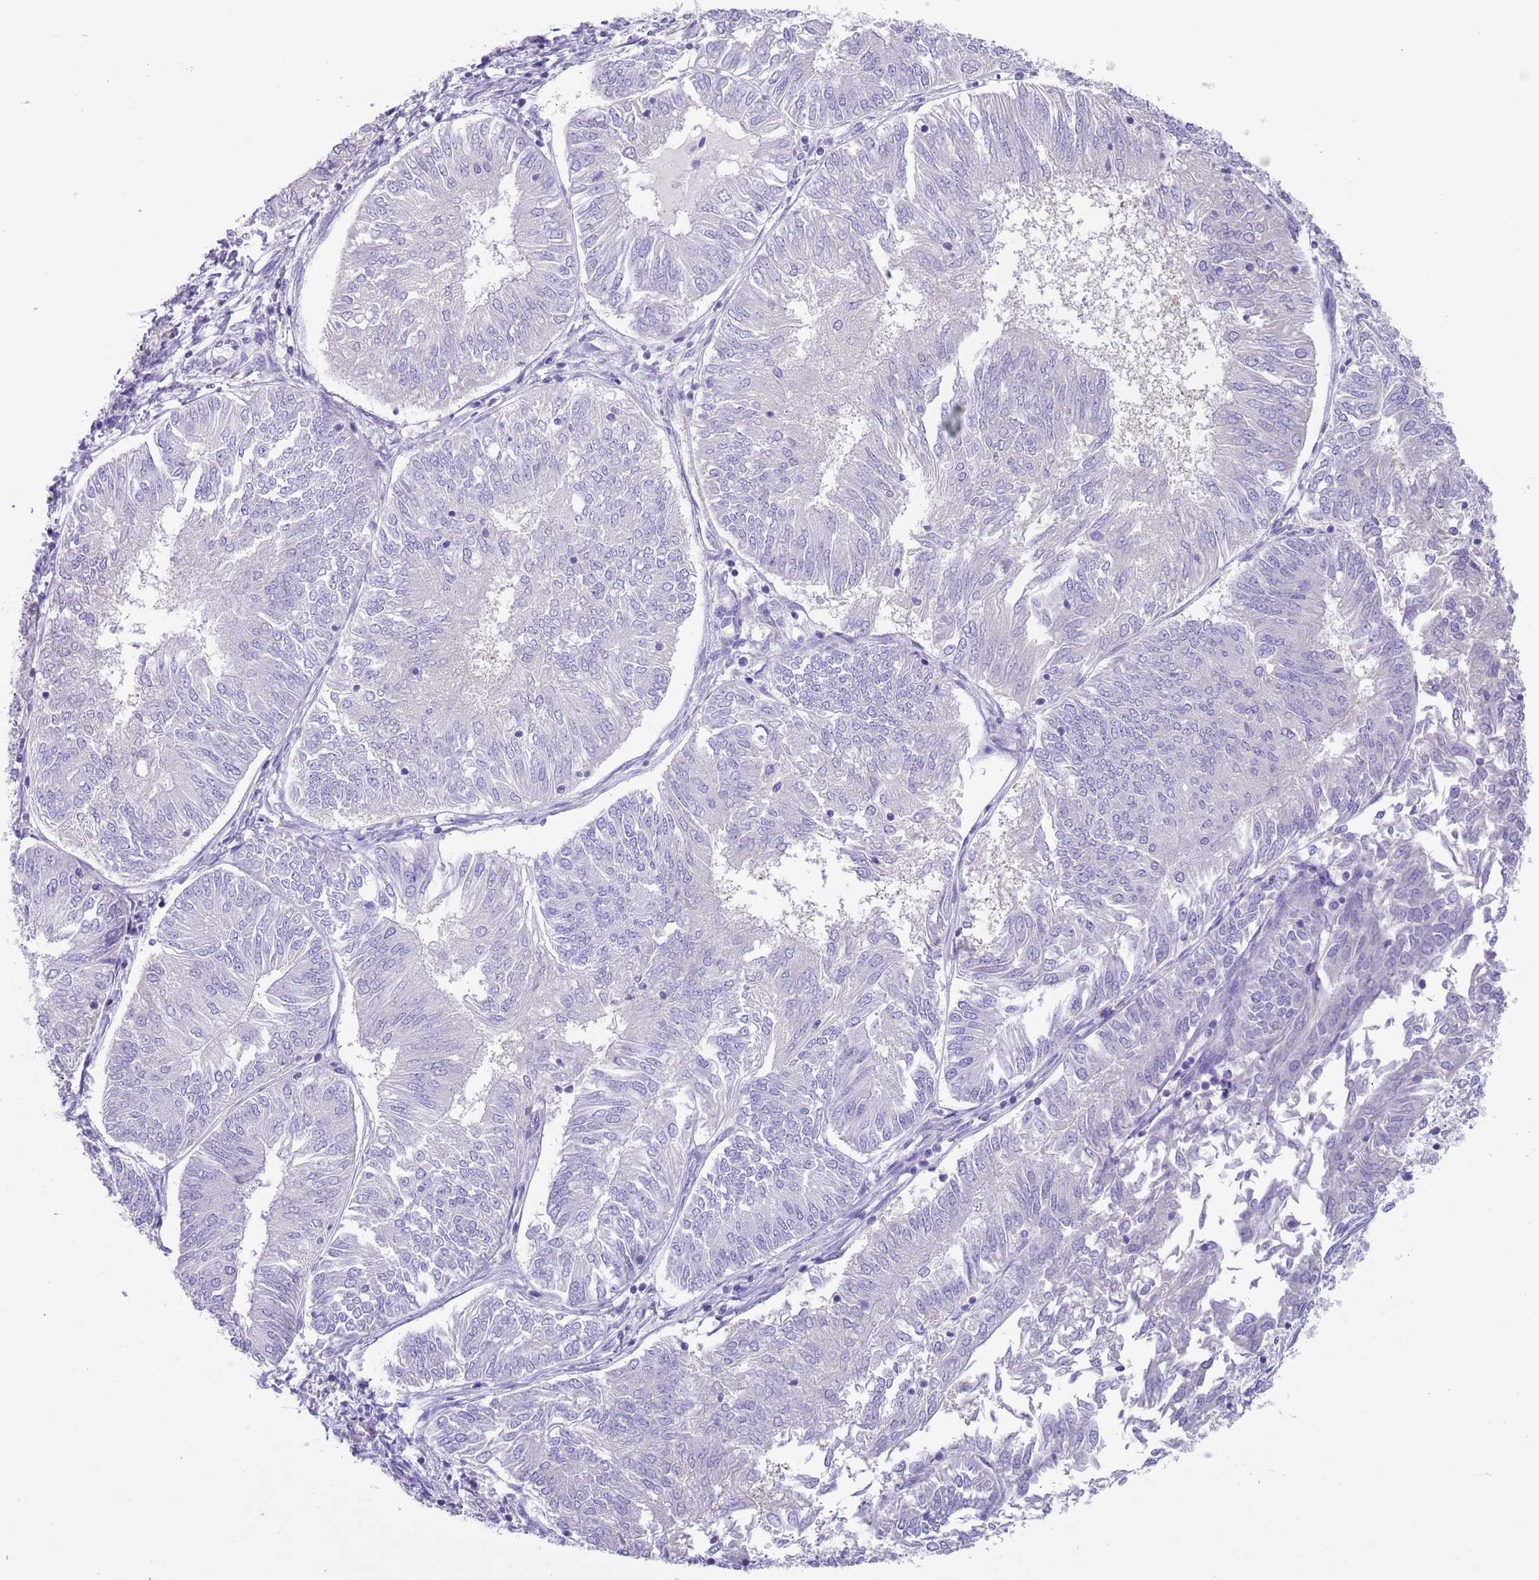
{"staining": {"intensity": "negative", "quantity": "none", "location": "none"}, "tissue": "endometrial cancer", "cell_type": "Tumor cells", "image_type": "cancer", "snomed": [{"axis": "morphology", "description": "Adenocarcinoma, NOS"}, {"axis": "topography", "description": "Endometrium"}], "caption": "A high-resolution histopathology image shows IHC staining of endometrial cancer (adenocarcinoma), which reveals no significant positivity in tumor cells.", "gene": "TSGA13", "patient": {"sex": "female", "age": 58}}